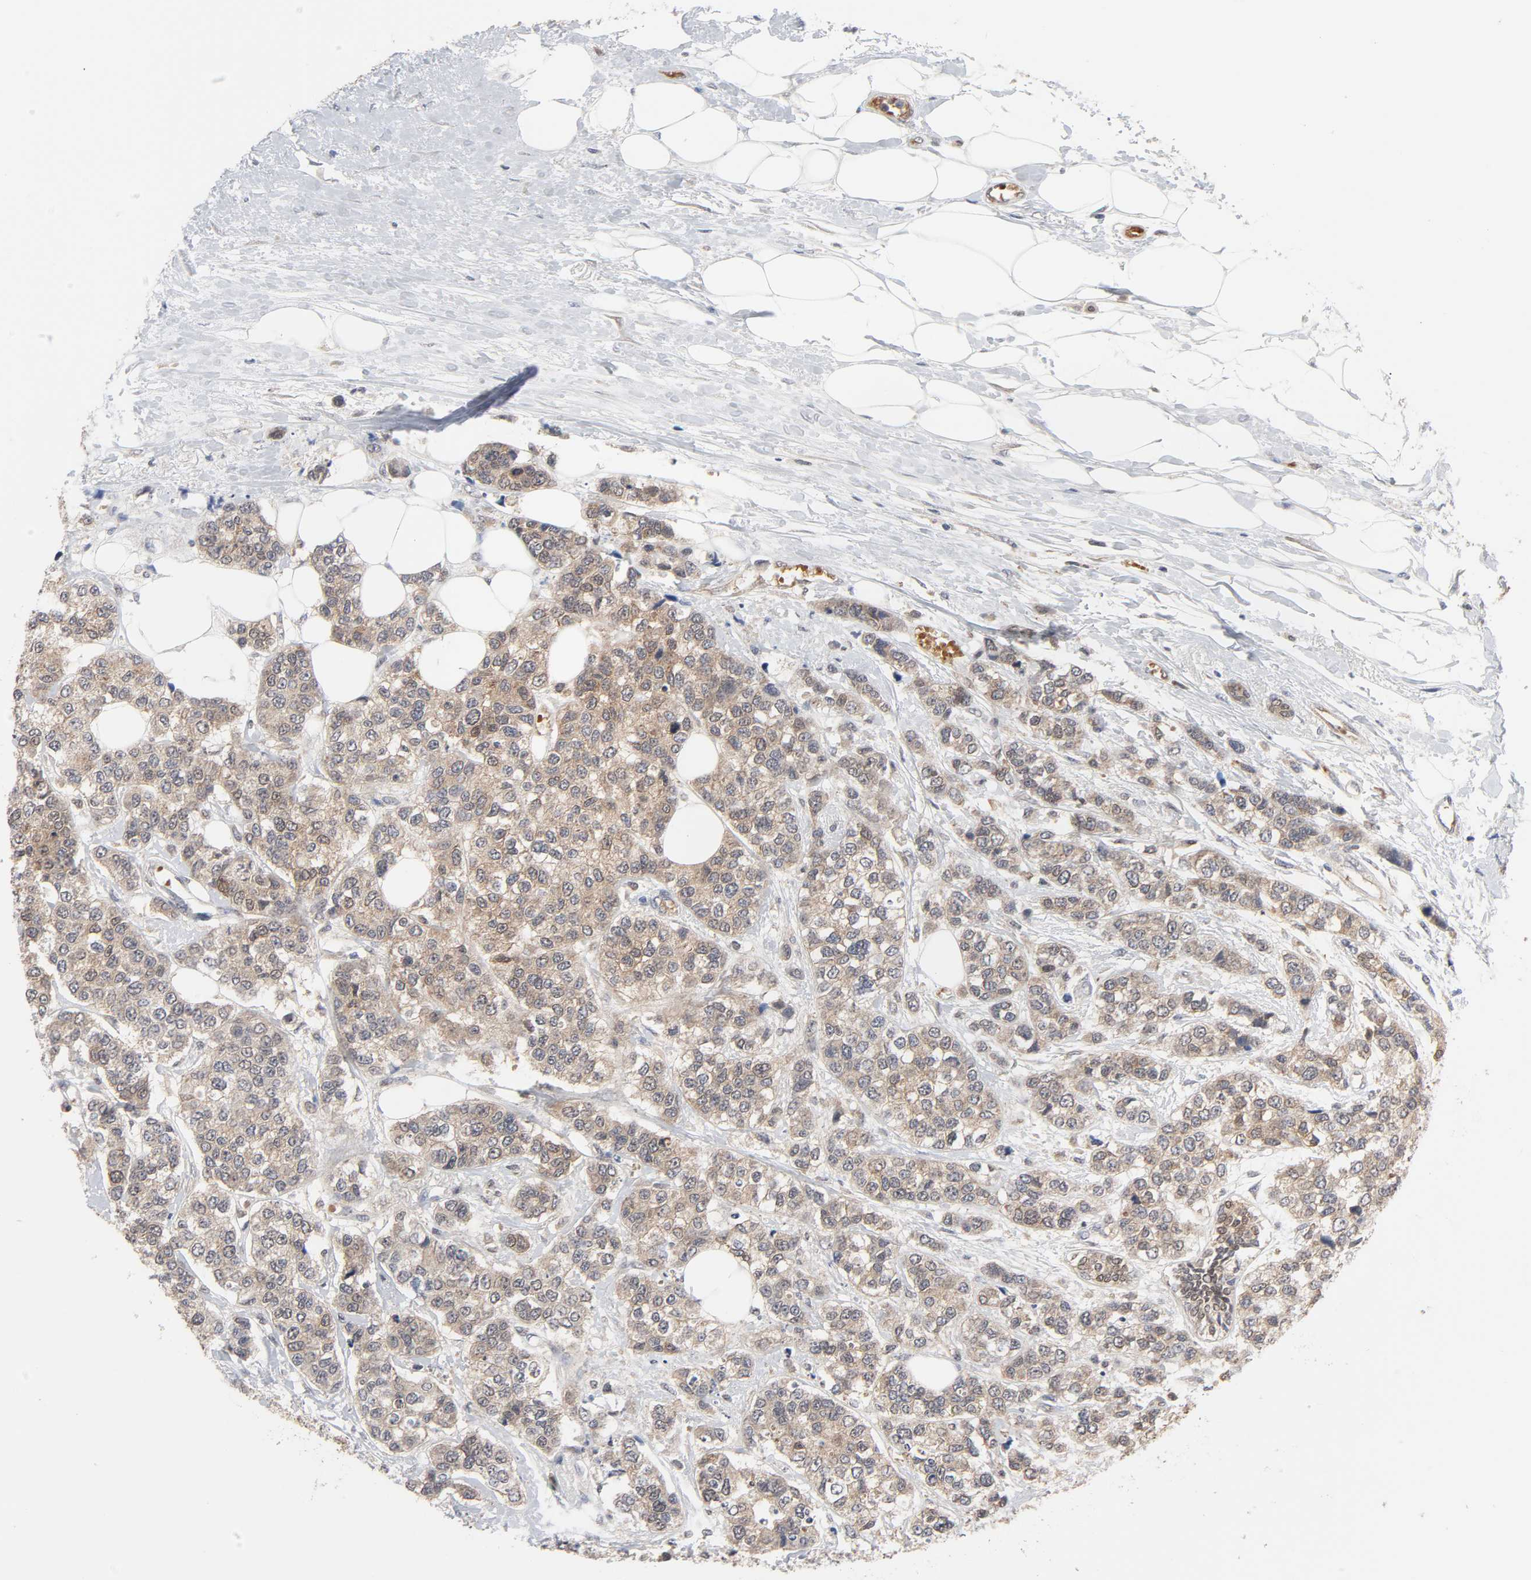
{"staining": {"intensity": "weak", "quantity": ">75%", "location": "cytoplasmic/membranous"}, "tissue": "breast cancer", "cell_type": "Tumor cells", "image_type": "cancer", "snomed": [{"axis": "morphology", "description": "Duct carcinoma"}, {"axis": "topography", "description": "Breast"}], "caption": "This is a histology image of immunohistochemistry staining of breast cancer (invasive ductal carcinoma), which shows weak staining in the cytoplasmic/membranous of tumor cells.", "gene": "PRDX1", "patient": {"sex": "female", "age": 51}}